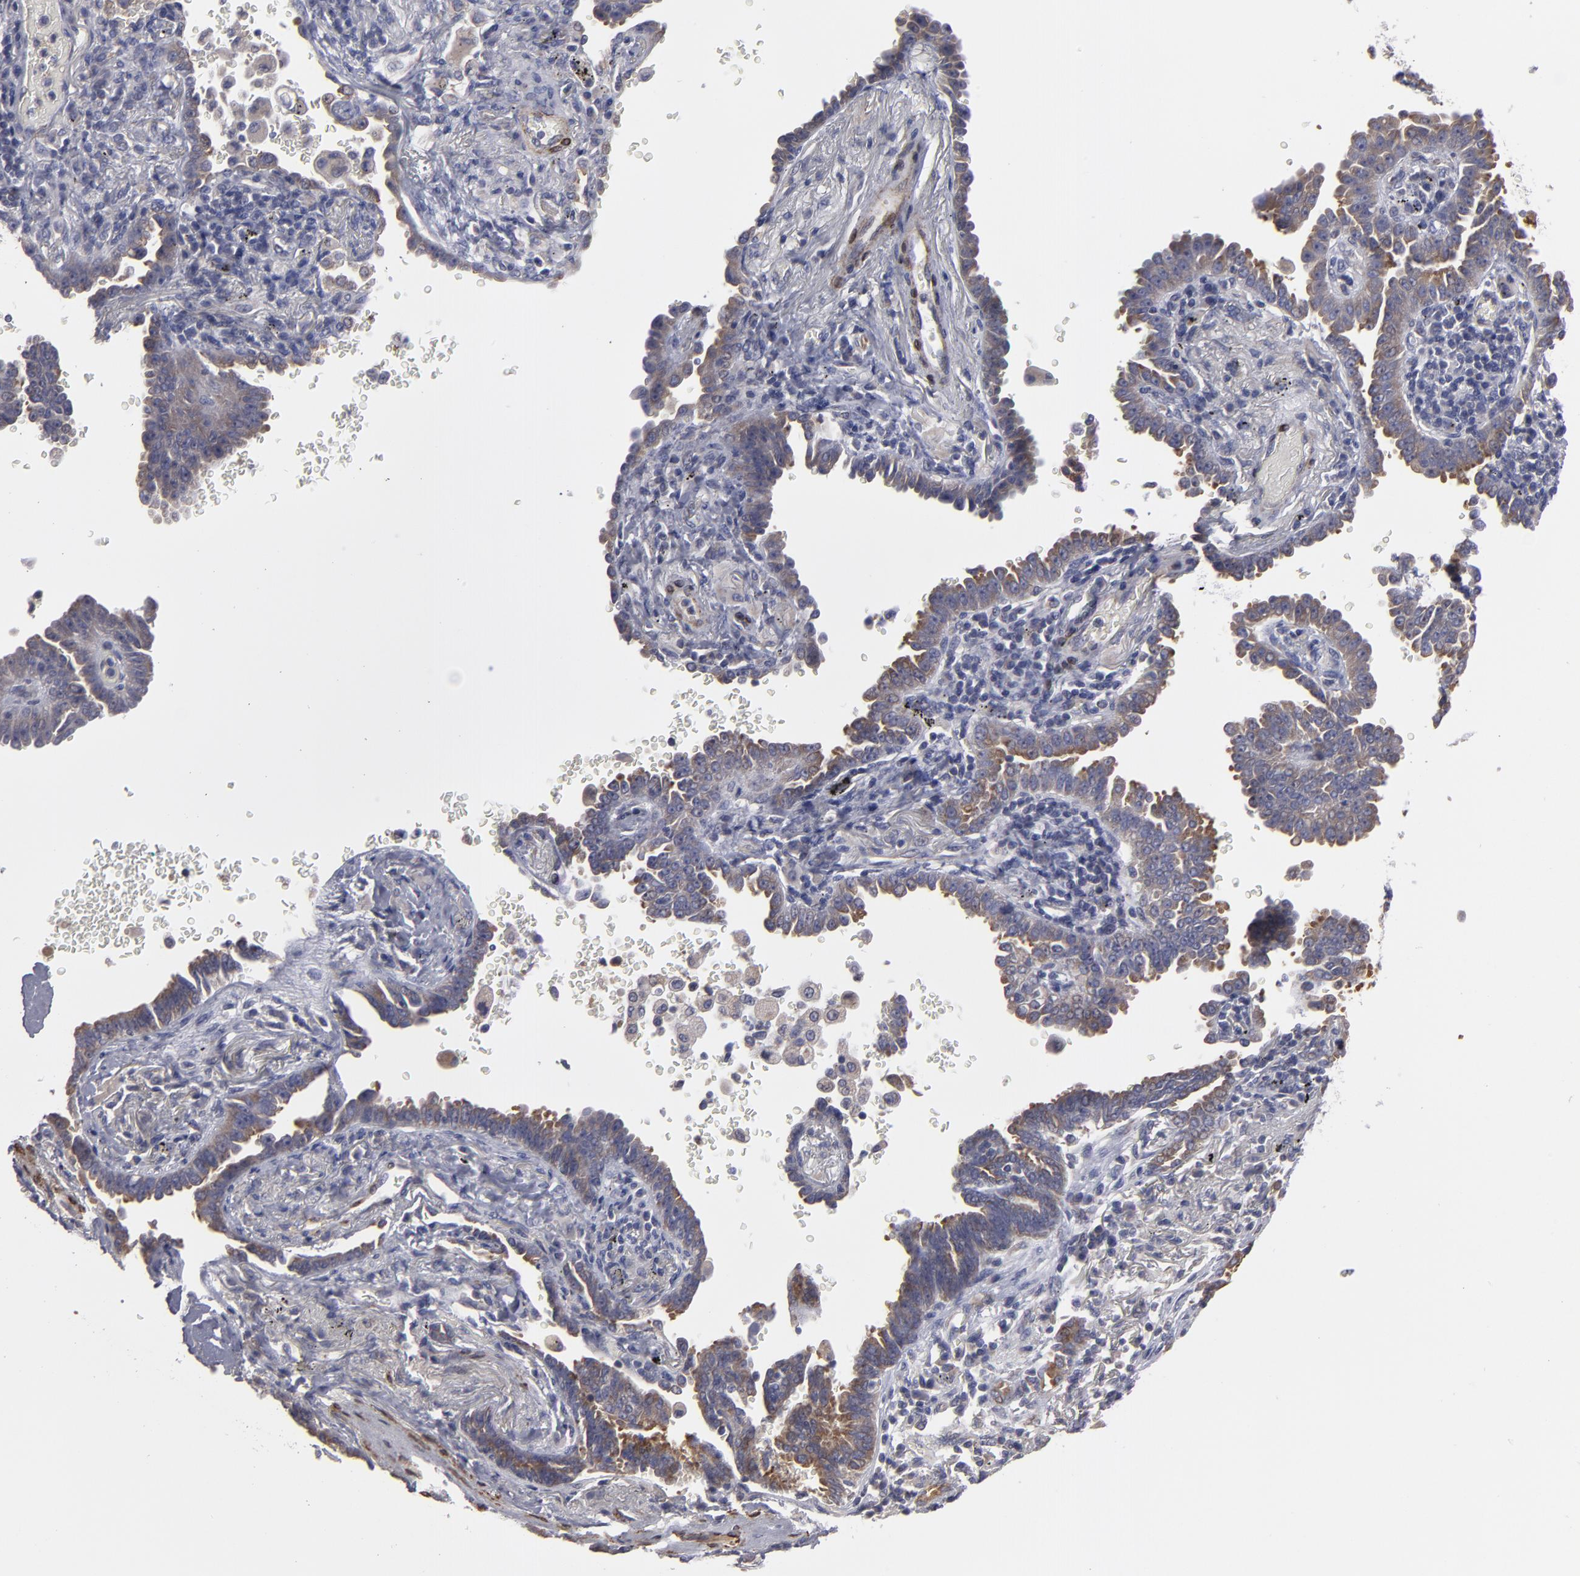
{"staining": {"intensity": "weak", "quantity": ">75%", "location": "cytoplasmic/membranous"}, "tissue": "lung cancer", "cell_type": "Tumor cells", "image_type": "cancer", "snomed": [{"axis": "morphology", "description": "Adenocarcinoma, NOS"}, {"axis": "topography", "description": "Lung"}], "caption": "Adenocarcinoma (lung) tissue exhibits weak cytoplasmic/membranous positivity in approximately >75% of tumor cells", "gene": "SLMAP", "patient": {"sex": "female", "age": 64}}